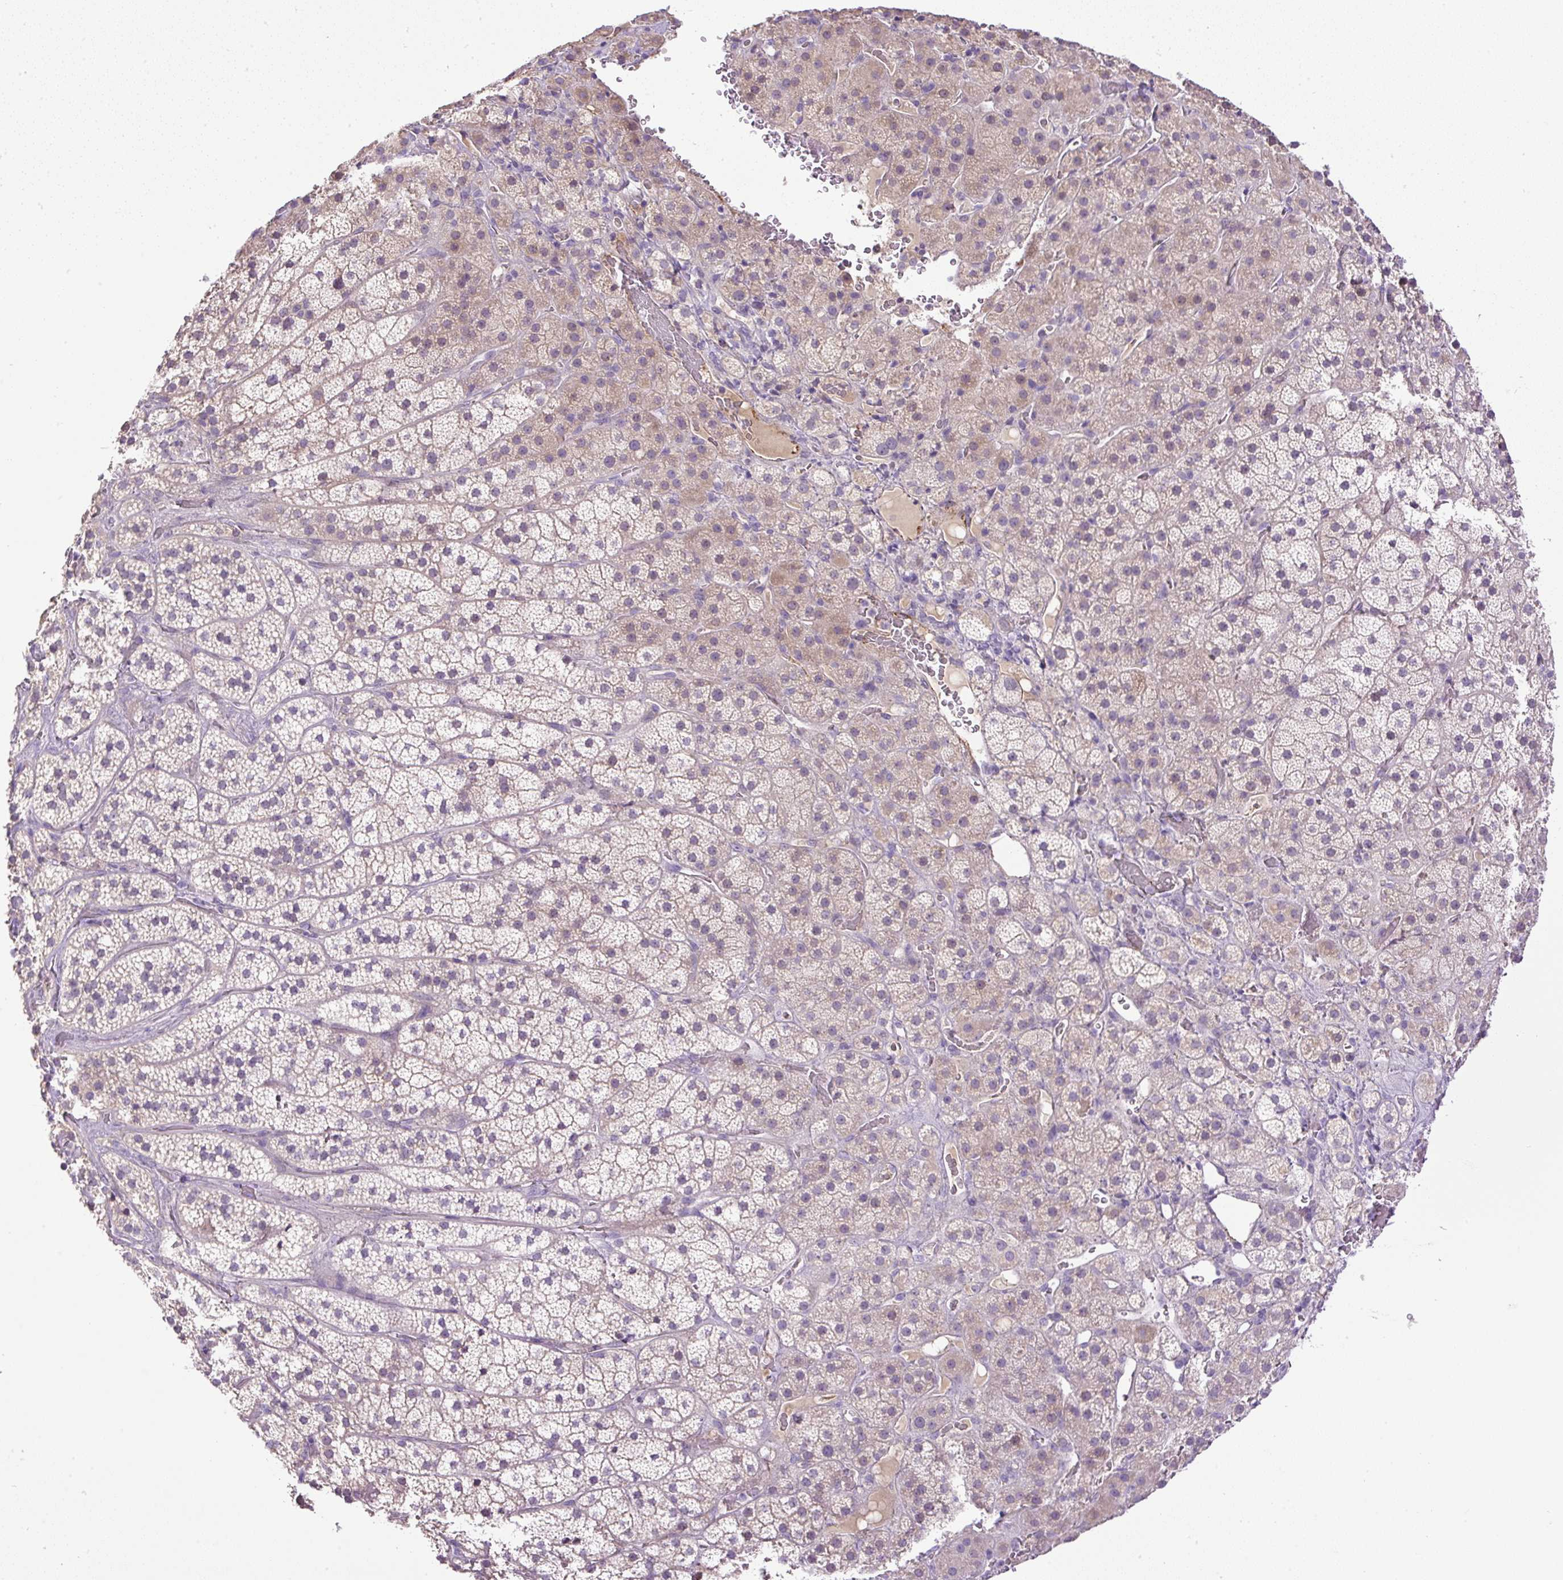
{"staining": {"intensity": "weak", "quantity": "<25%", "location": "cytoplasmic/membranous"}, "tissue": "adrenal gland", "cell_type": "Glandular cells", "image_type": "normal", "snomed": [{"axis": "morphology", "description": "Normal tissue, NOS"}, {"axis": "topography", "description": "Adrenal gland"}], "caption": "Immunohistochemical staining of normal adrenal gland exhibits no significant staining in glandular cells. The staining was performed using DAB (3,3'-diaminobenzidine) to visualize the protein expression in brown, while the nuclei were stained in blue with hematoxylin (Magnification: 20x).", "gene": "LEFTY1", "patient": {"sex": "male", "age": 57}}